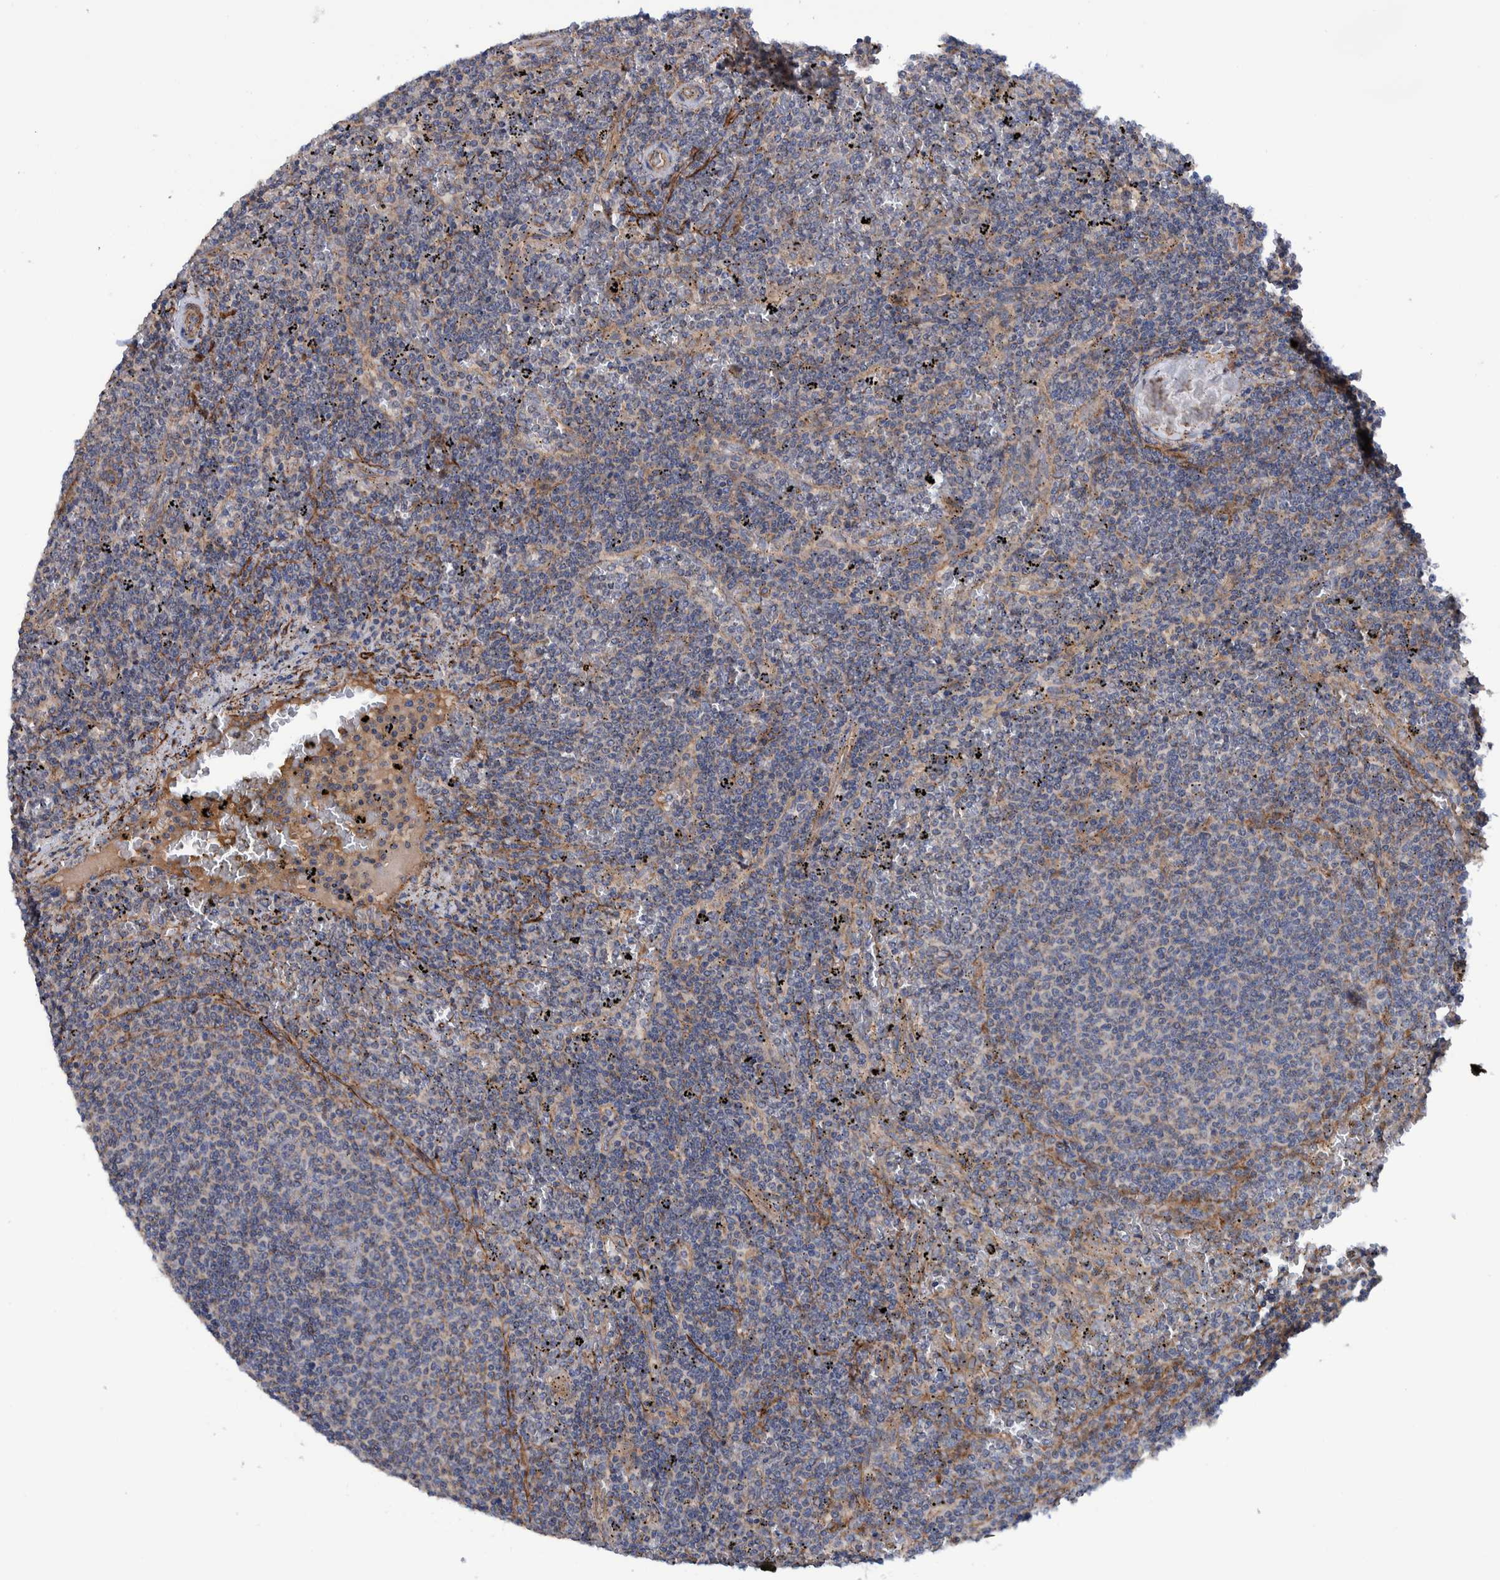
{"staining": {"intensity": "negative", "quantity": "none", "location": "none"}, "tissue": "lymphoma", "cell_type": "Tumor cells", "image_type": "cancer", "snomed": [{"axis": "morphology", "description": "Malignant lymphoma, non-Hodgkin's type, Low grade"}, {"axis": "topography", "description": "Spleen"}], "caption": "Protein analysis of lymphoma exhibits no significant positivity in tumor cells.", "gene": "SLC25A10", "patient": {"sex": "female", "age": 50}}